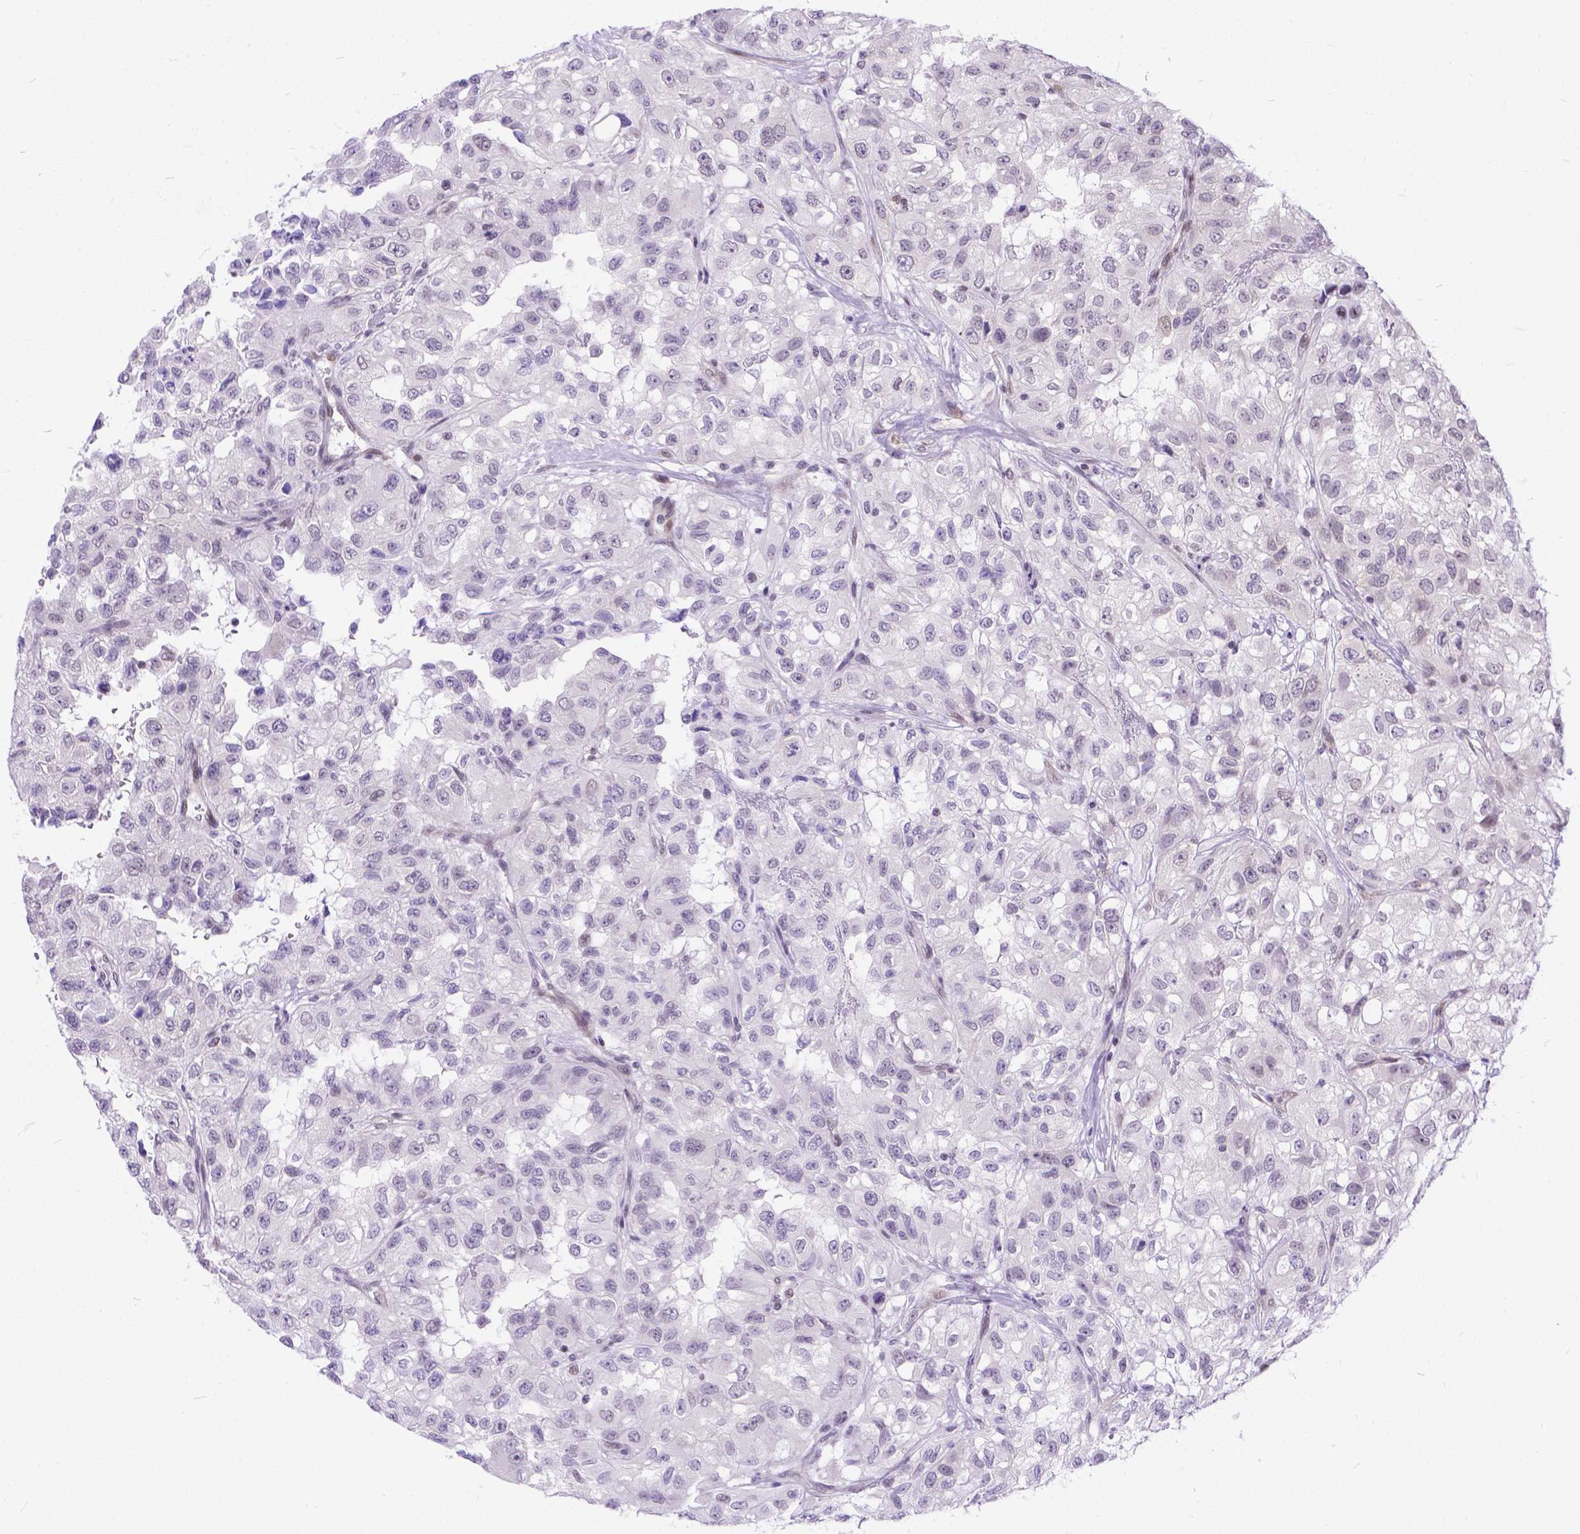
{"staining": {"intensity": "weak", "quantity": "<25%", "location": "nuclear"}, "tissue": "renal cancer", "cell_type": "Tumor cells", "image_type": "cancer", "snomed": [{"axis": "morphology", "description": "Adenocarcinoma, NOS"}, {"axis": "topography", "description": "Kidney"}], "caption": "Tumor cells show no significant protein positivity in renal cancer (adenocarcinoma). (DAB IHC with hematoxylin counter stain).", "gene": "FAM124B", "patient": {"sex": "male", "age": 64}}